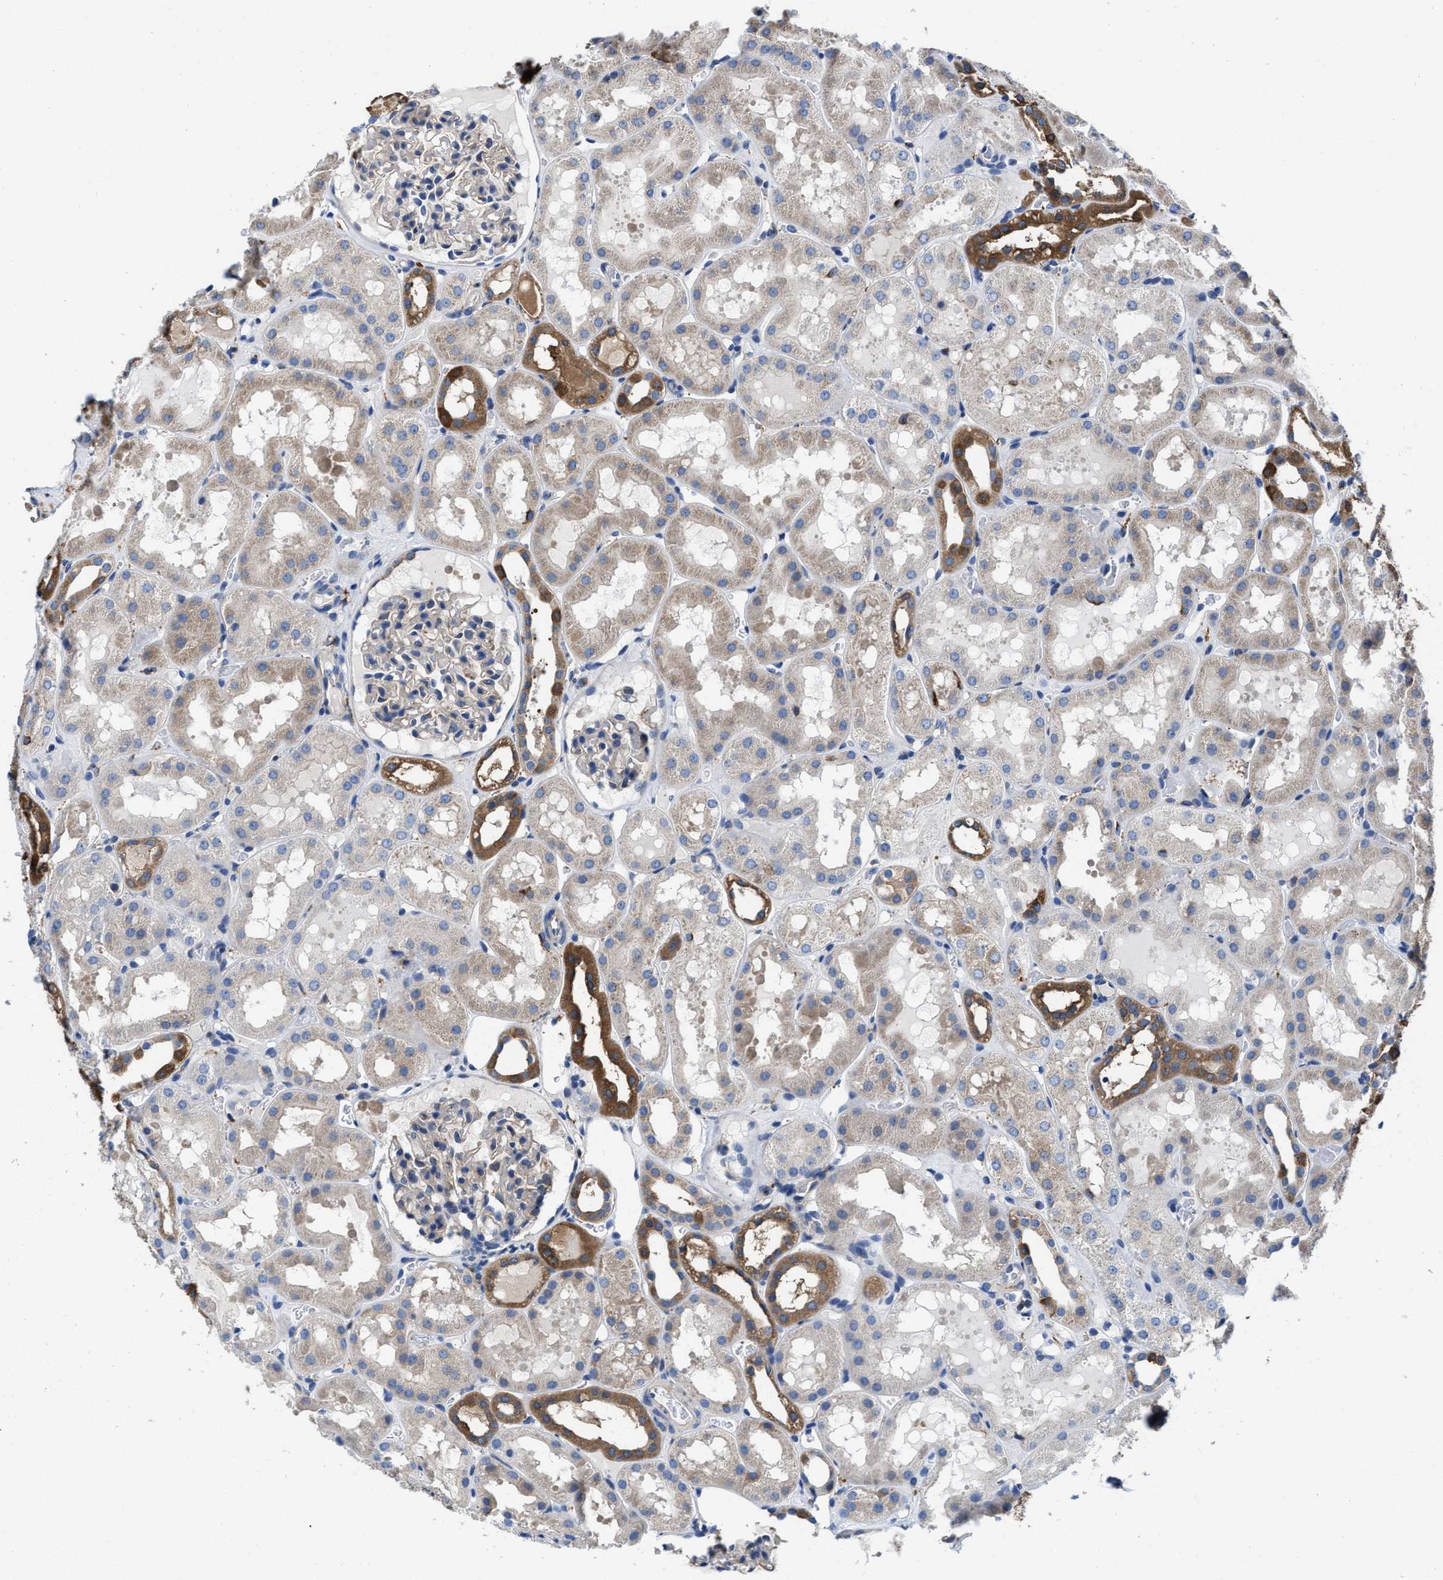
{"staining": {"intensity": "weak", "quantity": "<25%", "location": "cytoplasmic/membranous"}, "tissue": "kidney", "cell_type": "Cells in glomeruli", "image_type": "normal", "snomed": [{"axis": "morphology", "description": "Normal tissue, NOS"}, {"axis": "topography", "description": "Kidney"}, {"axis": "topography", "description": "Urinary bladder"}], "caption": "Immunohistochemical staining of normal kidney demonstrates no significant staining in cells in glomeruli.", "gene": "TMEM30A", "patient": {"sex": "male", "age": 16}}